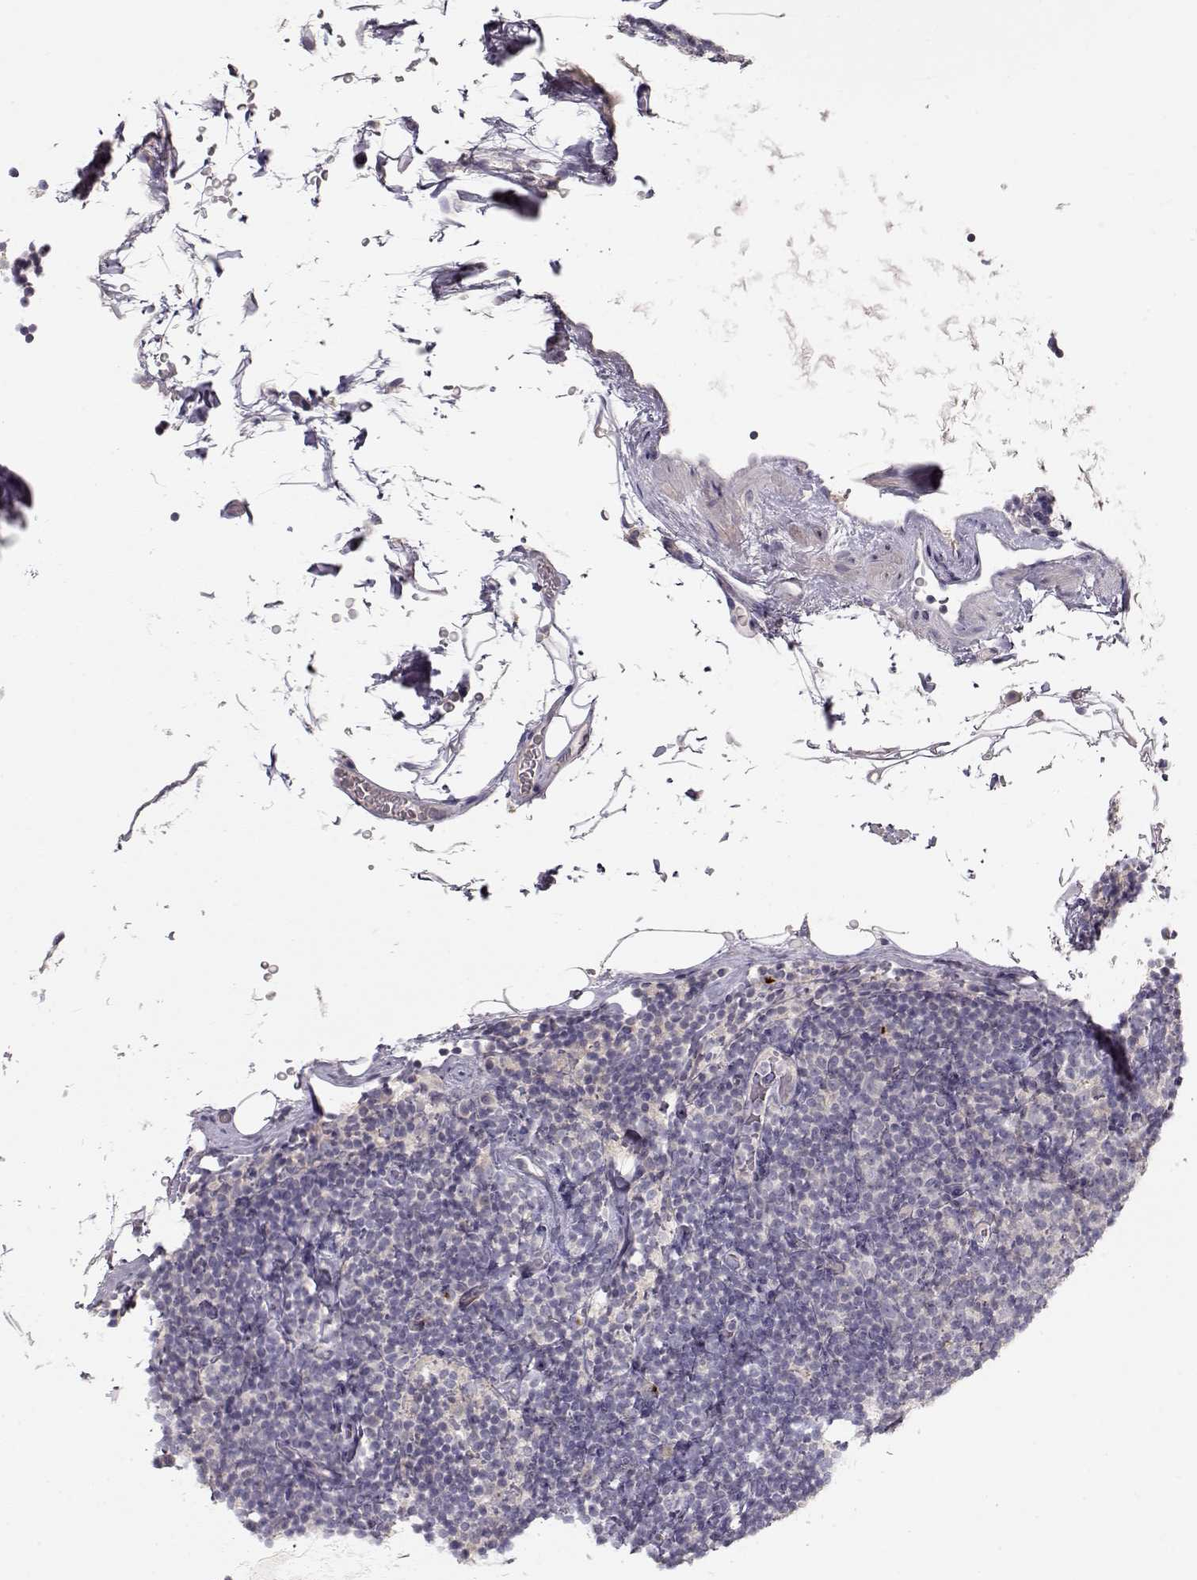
{"staining": {"intensity": "negative", "quantity": "none", "location": "none"}, "tissue": "lymphoma", "cell_type": "Tumor cells", "image_type": "cancer", "snomed": [{"axis": "morphology", "description": "Malignant lymphoma, non-Hodgkin's type, Low grade"}, {"axis": "topography", "description": "Lymph node"}], "caption": "Immunohistochemistry of human low-grade malignant lymphoma, non-Hodgkin's type reveals no positivity in tumor cells.", "gene": "ARHGAP8", "patient": {"sex": "male", "age": 81}}